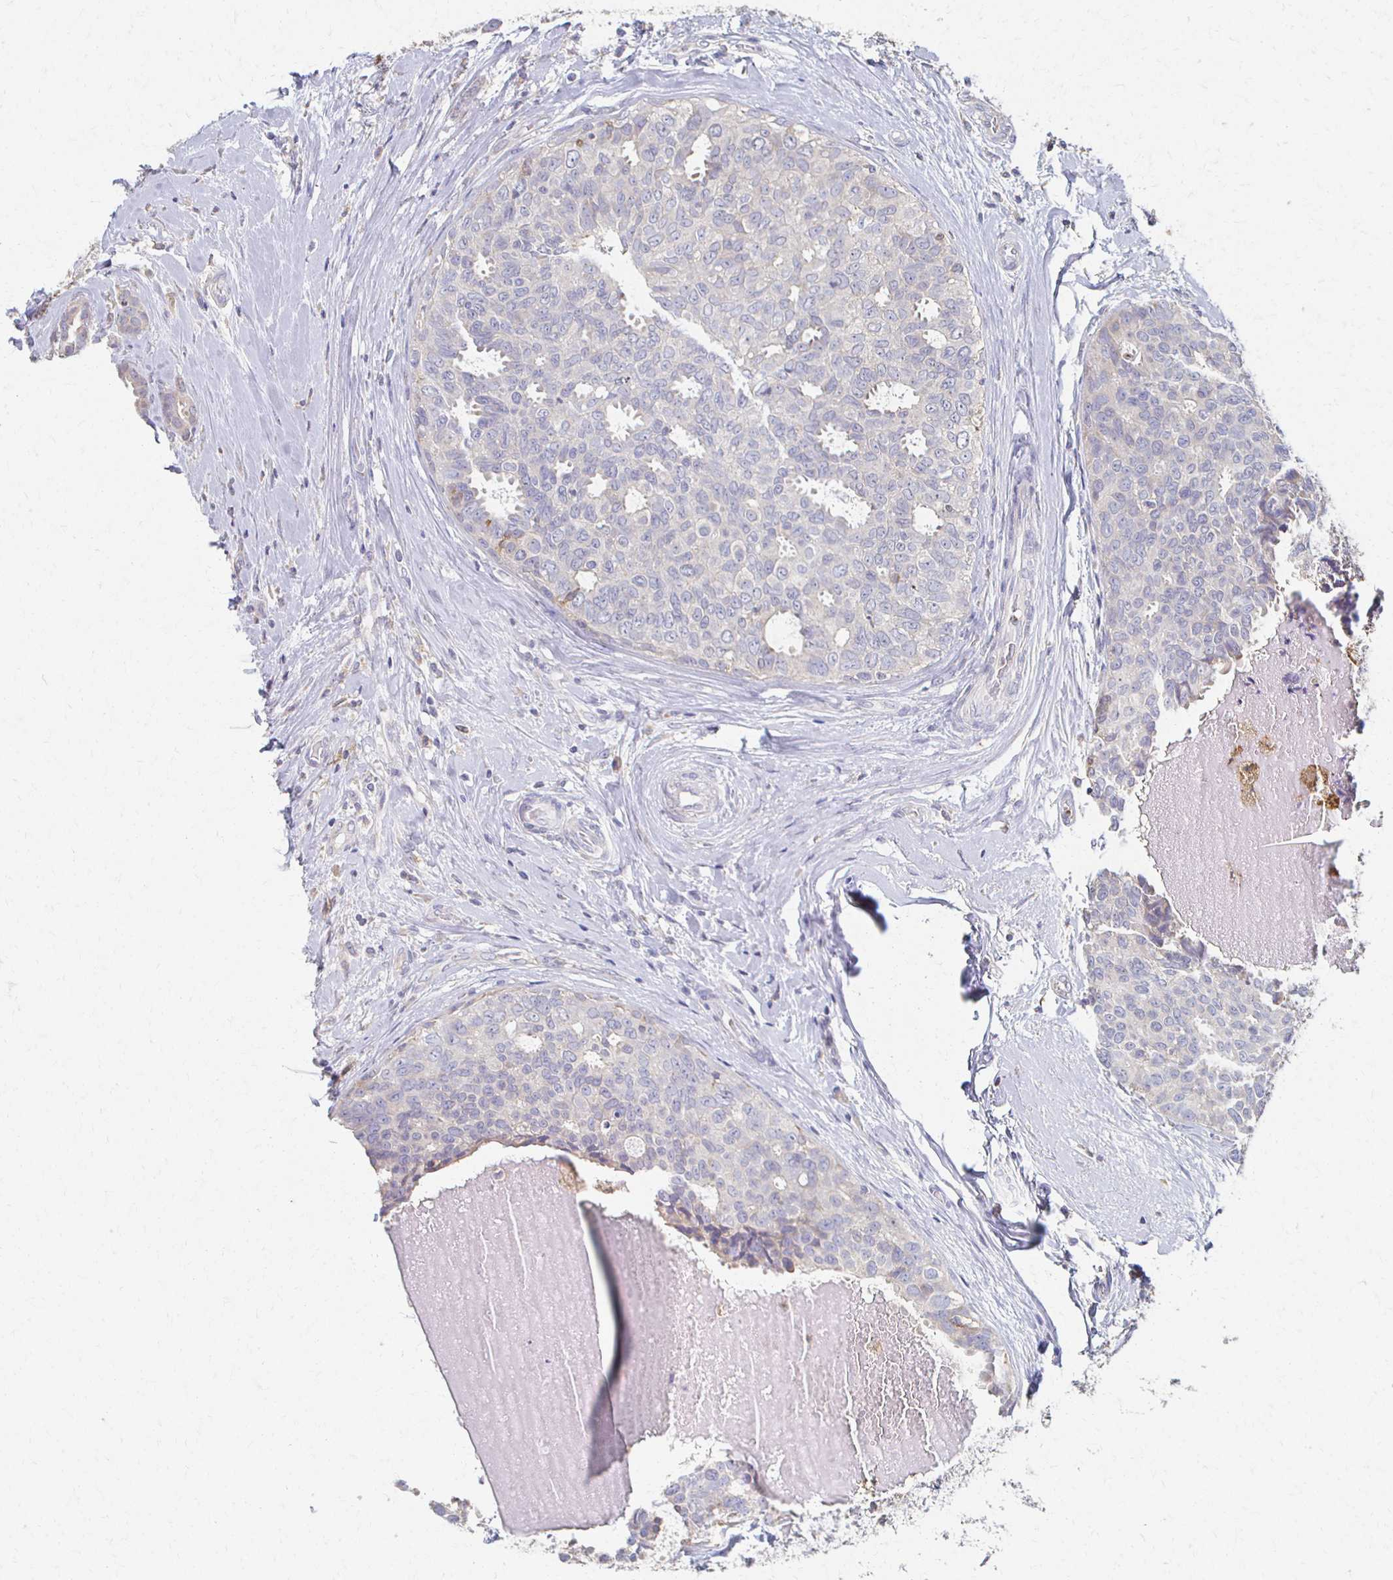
{"staining": {"intensity": "negative", "quantity": "none", "location": "none"}, "tissue": "breast cancer", "cell_type": "Tumor cells", "image_type": "cancer", "snomed": [{"axis": "morphology", "description": "Duct carcinoma"}, {"axis": "topography", "description": "Breast"}], "caption": "Protein analysis of breast cancer (intraductal carcinoma) reveals no significant staining in tumor cells. The staining is performed using DAB (3,3'-diaminobenzidine) brown chromogen with nuclei counter-stained in using hematoxylin.", "gene": "CX3CR1", "patient": {"sex": "female", "age": 45}}